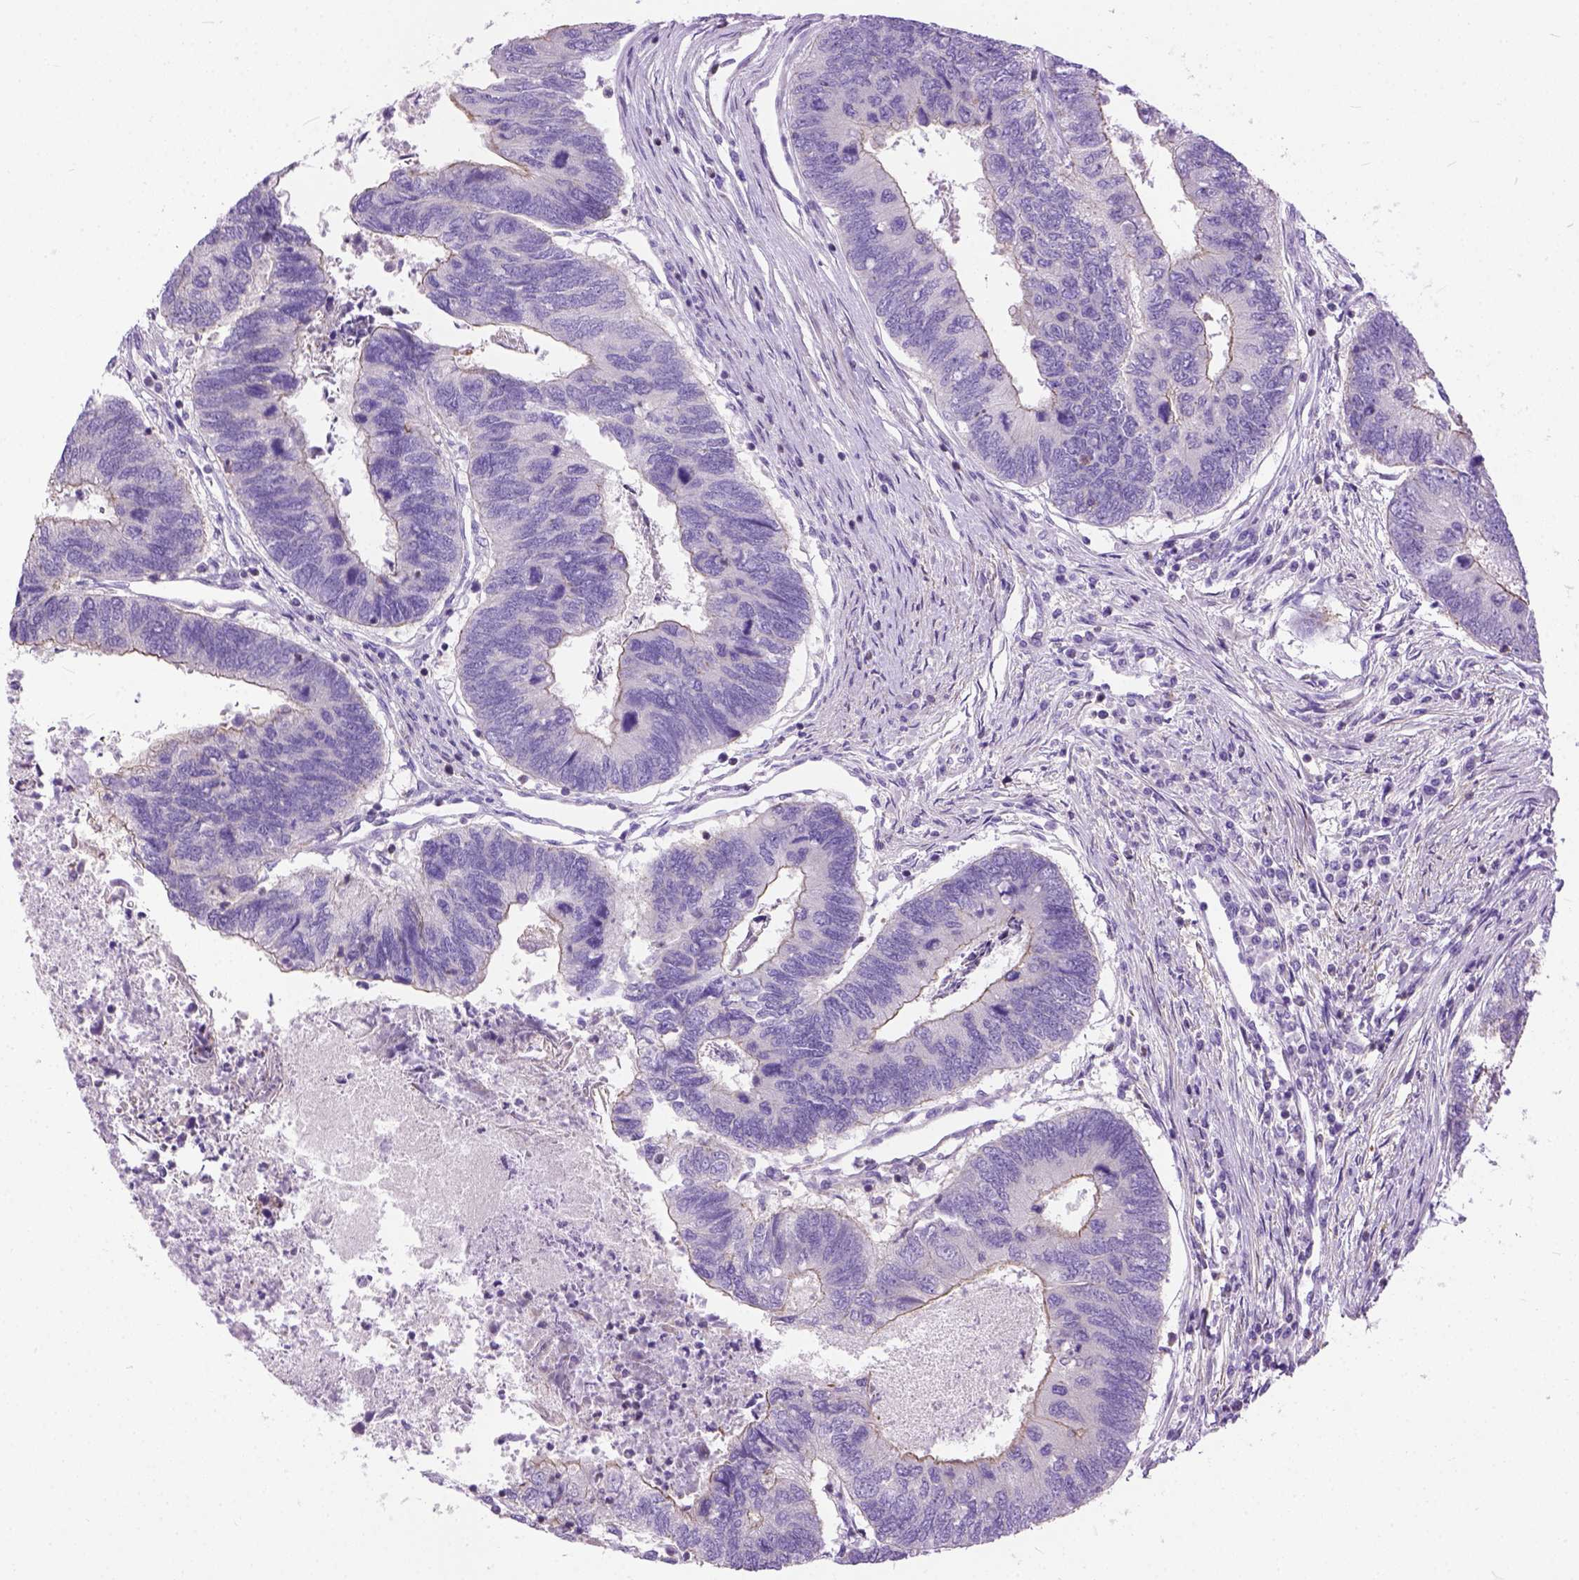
{"staining": {"intensity": "negative", "quantity": "none", "location": "none"}, "tissue": "colorectal cancer", "cell_type": "Tumor cells", "image_type": "cancer", "snomed": [{"axis": "morphology", "description": "Adenocarcinoma, NOS"}, {"axis": "topography", "description": "Colon"}], "caption": "IHC image of human colorectal adenocarcinoma stained for a protein (brown), which demonstrates no expression in tumor cells.", "gene": "BANF2", "patient": {"sex": "female", "age": 67}}